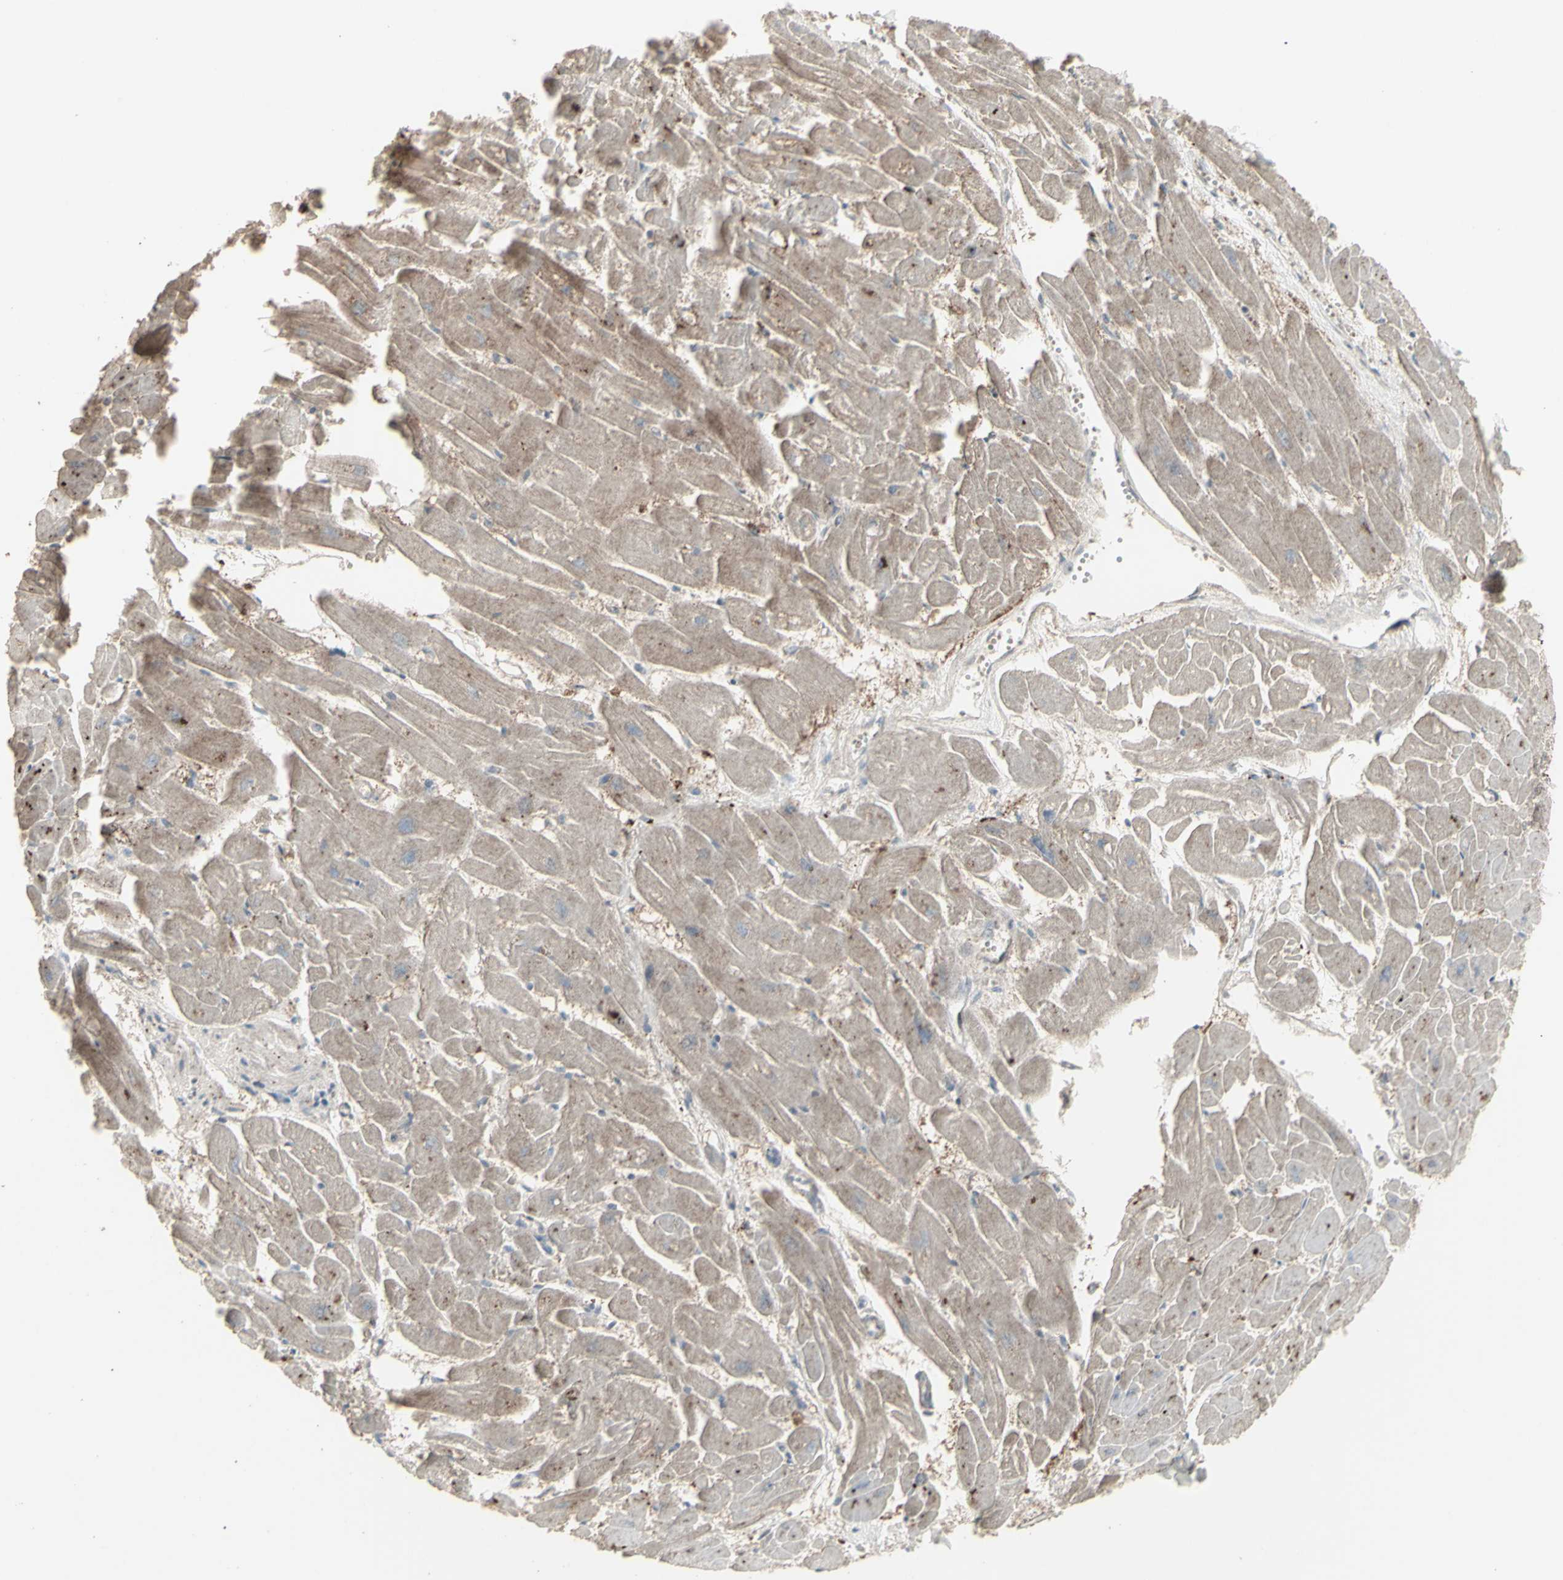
{"staining": {"intensity": "weak", "quantity": ">75%", "location": "cytoplasmic/membranous"}, "tissue": "heart muscle", "cell_type": "Cardiomyocytes", "image_type": "normal", "snomed": [{"axis": "morphology", "description": "Normal tissue, NOS"}, {"axis": "topography", "description": "Heart"}], "caption": "Immunohistochemical staining of unremarkable human heart muscle reveals low levels of weak cytoplasmic/membranous staining in about >75% of cardiomyocytes.", "gene": "RNASEL", "patient": {"sex": "female", "age": 19}}